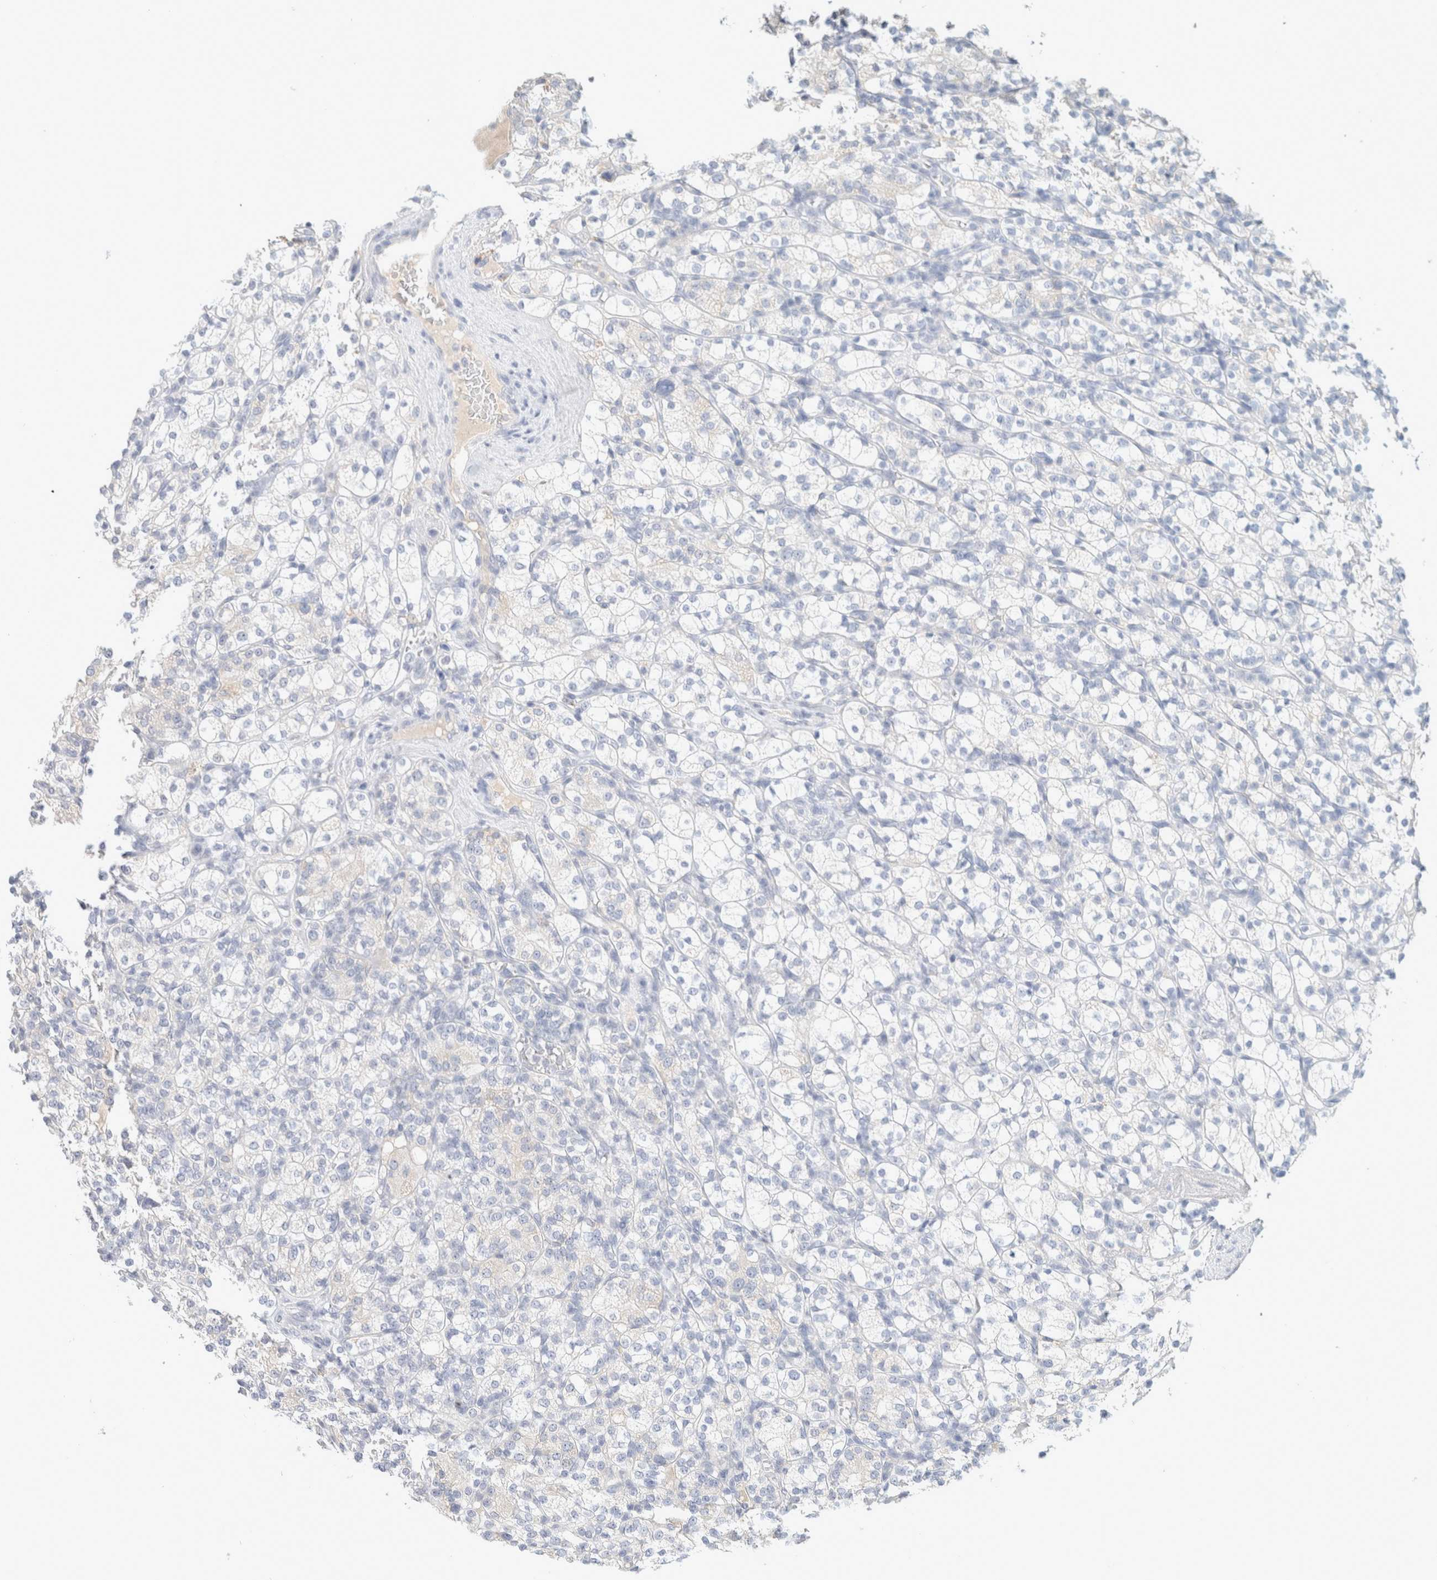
{"staining": {"intensity": "negative", "quantity": "none", "location": "none"}, "tissue": "renal cancer", "cell_type": "Tumor cells", "image_type": "cancer", "snomed": [{"axis": "morphology", "description": "Adenocarcinoma, NOS"}, {"axis": "topography", "description": "Kidney"}], "caption": "Histopathology image shows no significant protein positivity in tumor cells of renal cancer. The staining is performed using DAB (3,3'-diaminobenzidine) brown chromogen with nuclei counter-stained in using hematoxylin.", "gene": "HEXD", "patient": {"sex": "male", "age": 77}}